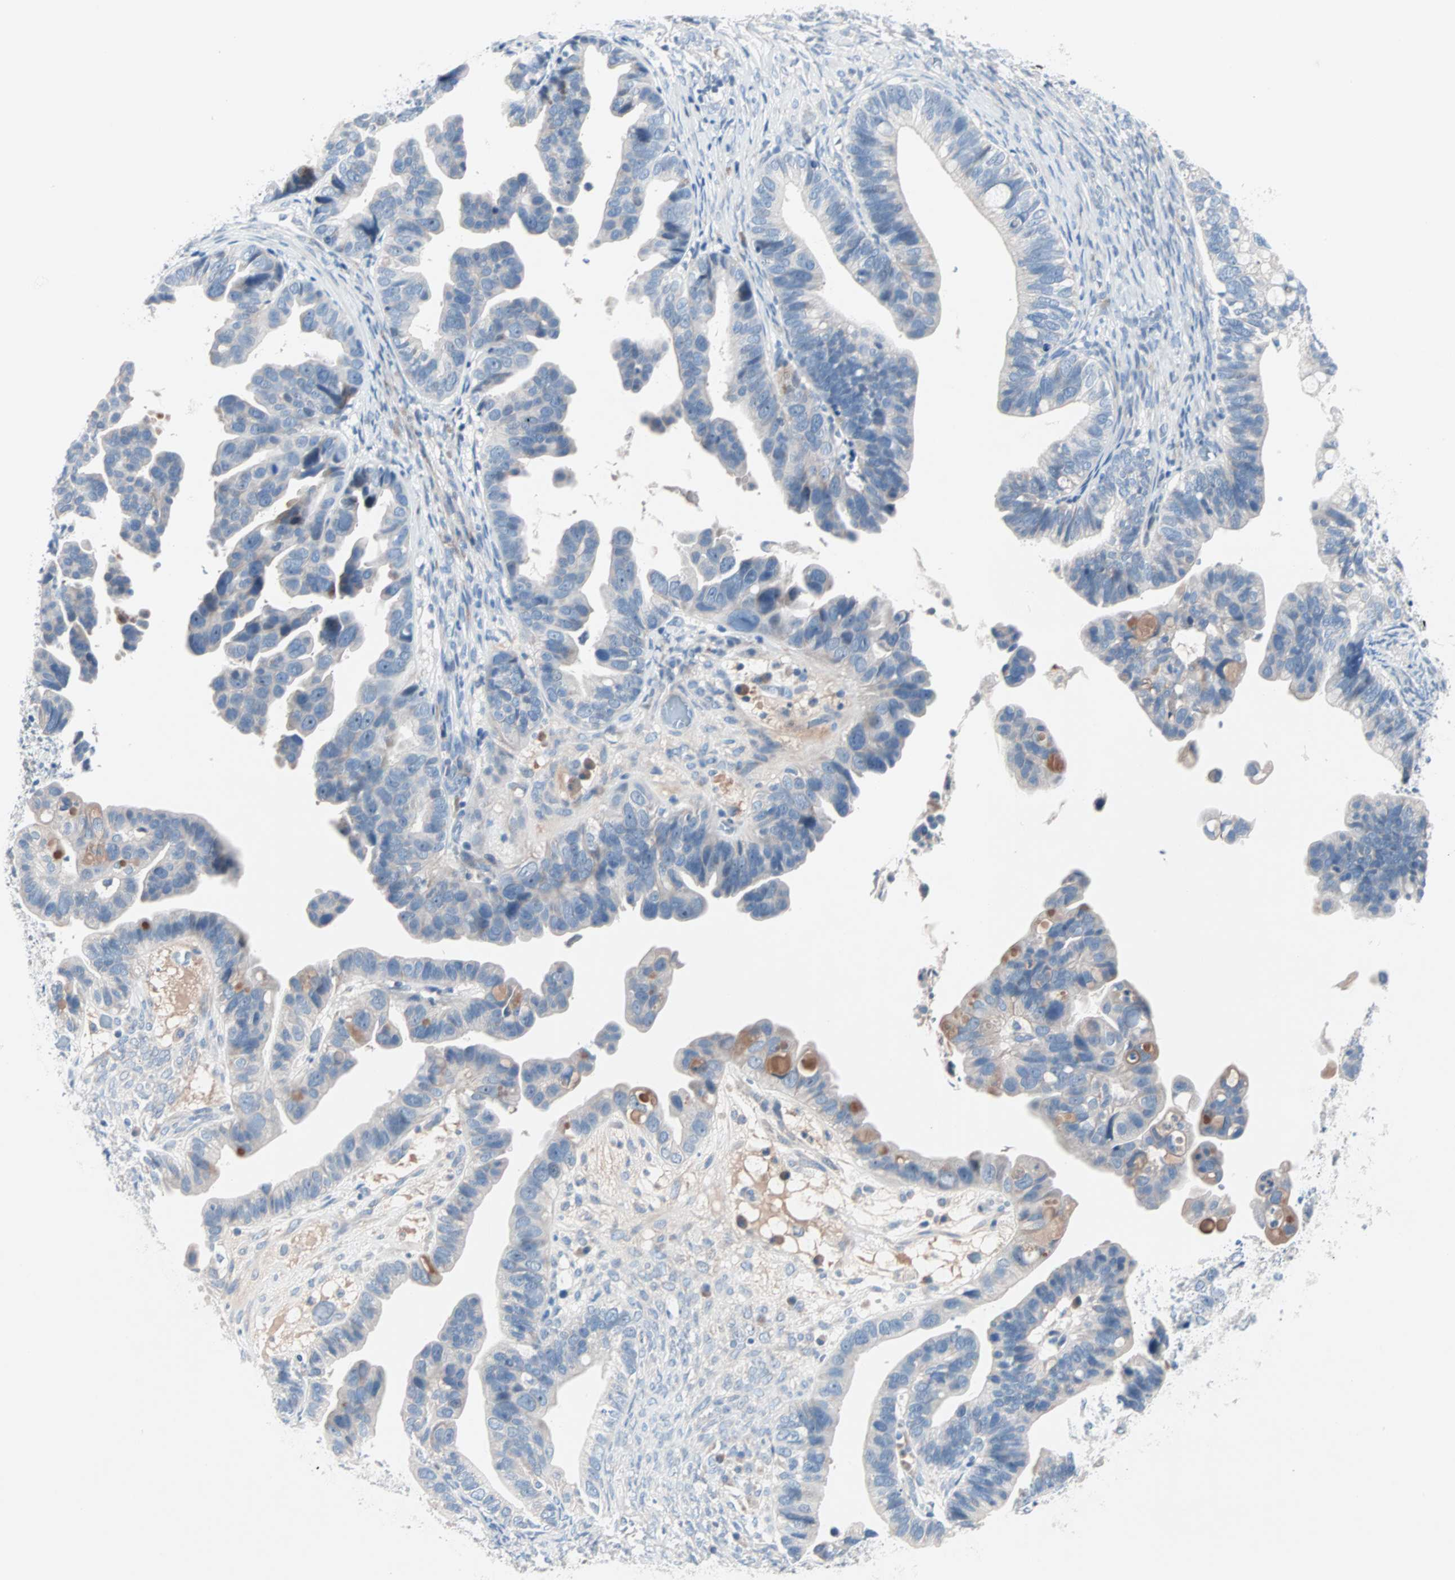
{"staining": {"intensity": "negative", "quantity": "none", "location": "none"}, "tissue": "ovarian cancer", "cell_type": "Tumor cells", "image_type": "cancer", "snomed": [{"axis": "morphology", "description": "Cystadenocarcinoma, serous, NOS"}, {"axis": "topography", "description": "Ovary"}], "caption": "Ovarian cancer stained for a protein using immunohistochemistry (IHC) displays no staining tumor cells.", "gene": "NEFH", "patient": {"sex": "female", "age": 56}}